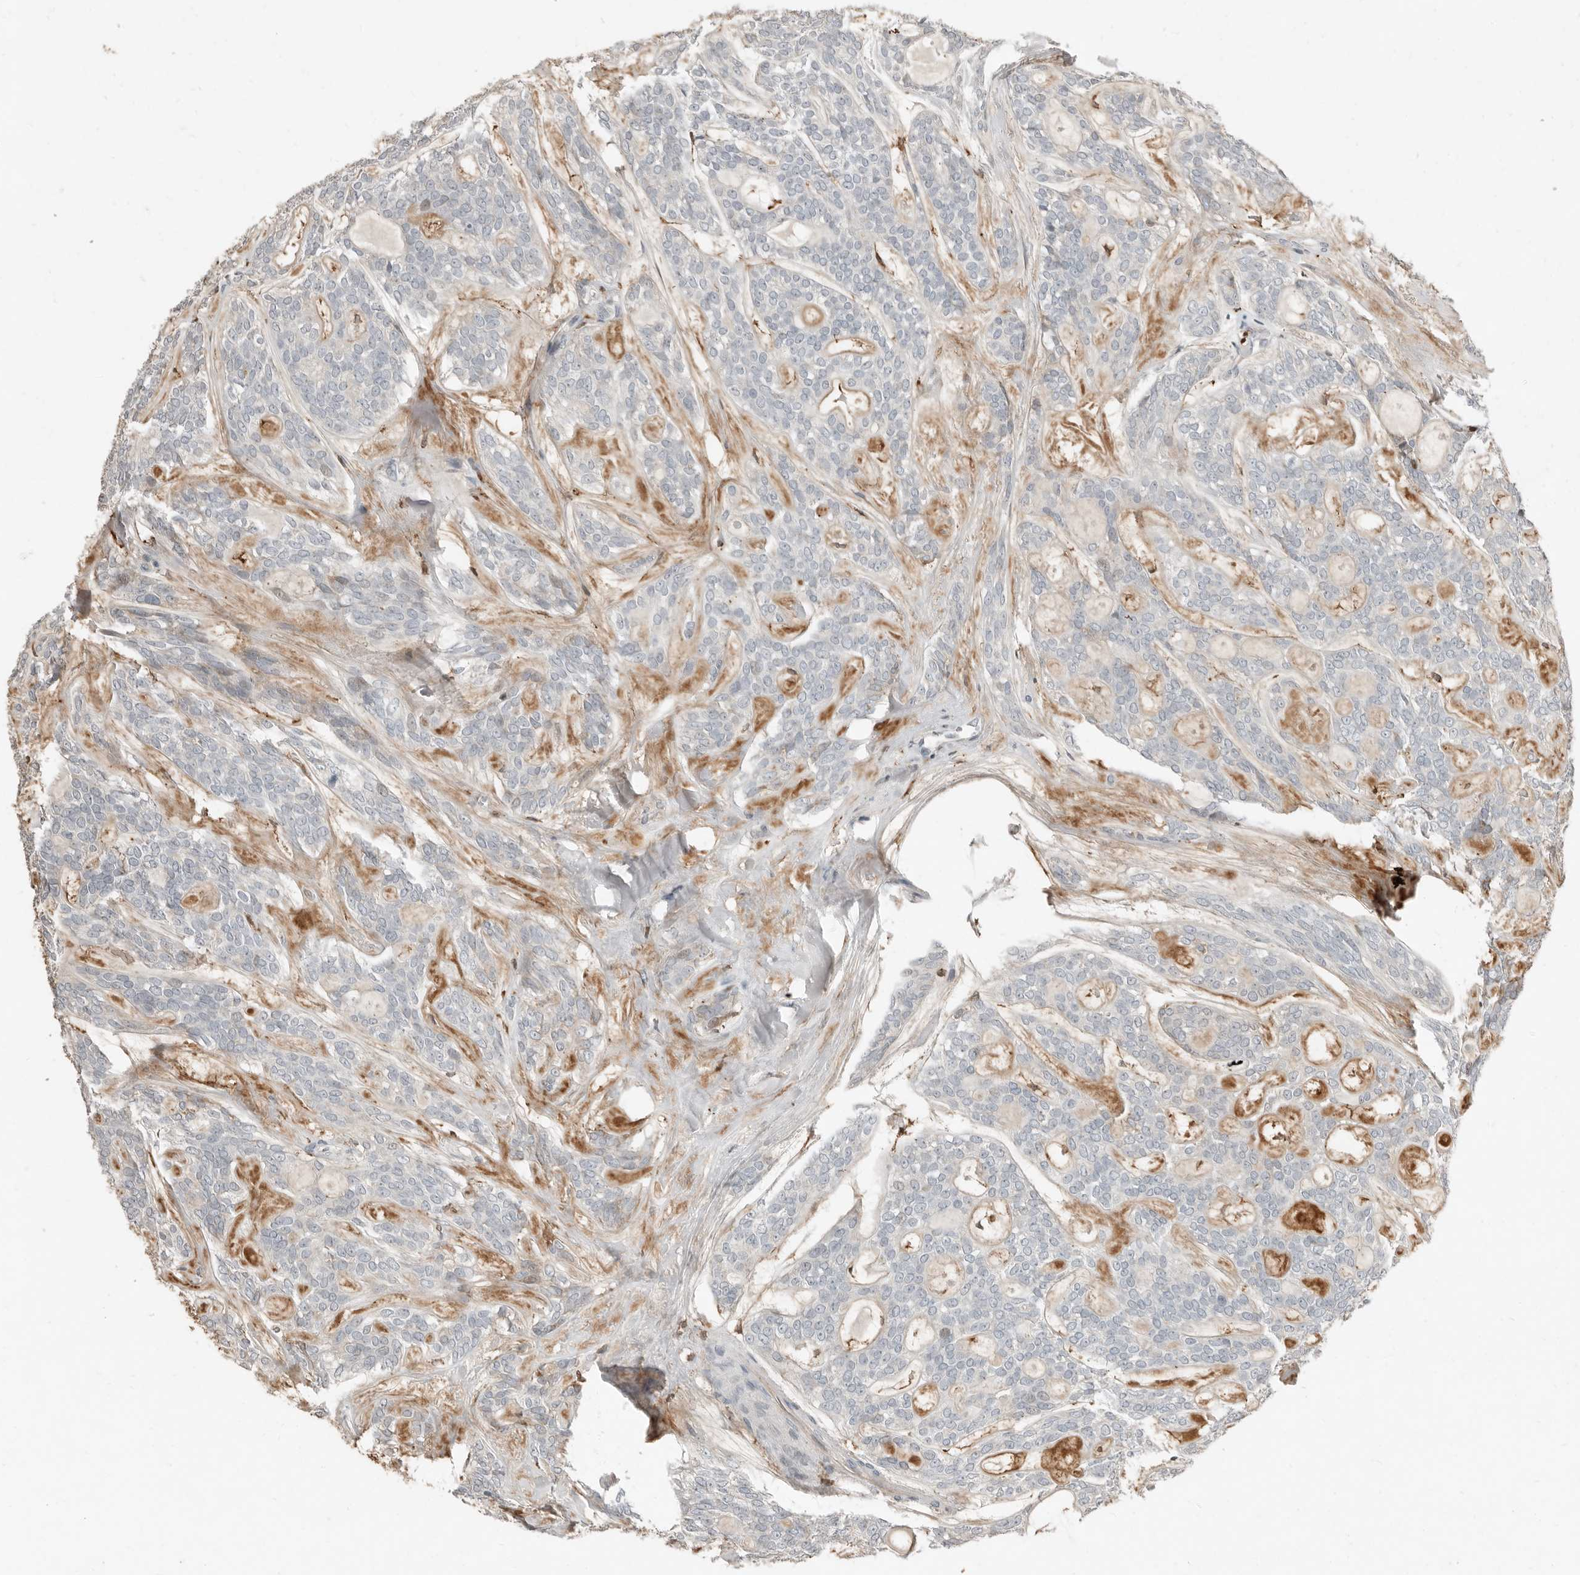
{"staining": {"intensity": "negative", "quantity": "none", "location": "none"}, "tissue": "head and neck cancer", "cell_type": "Tumor cells", "image_type": "cancer", "snomed": [{"axis": "morphology", "description": "Adenocarcinoma, NOS"}, {"axis": "topography", "description": "Head-Neck"}], "caption": "This is a histopathology image of immunohistochemistry (IHC) staining of head and neck cancer, which shows no staining in tumor cells. Nuclei are stained in blue.", "gene": "KLHL38", "patient": {"sex": "male", "age": 66}}